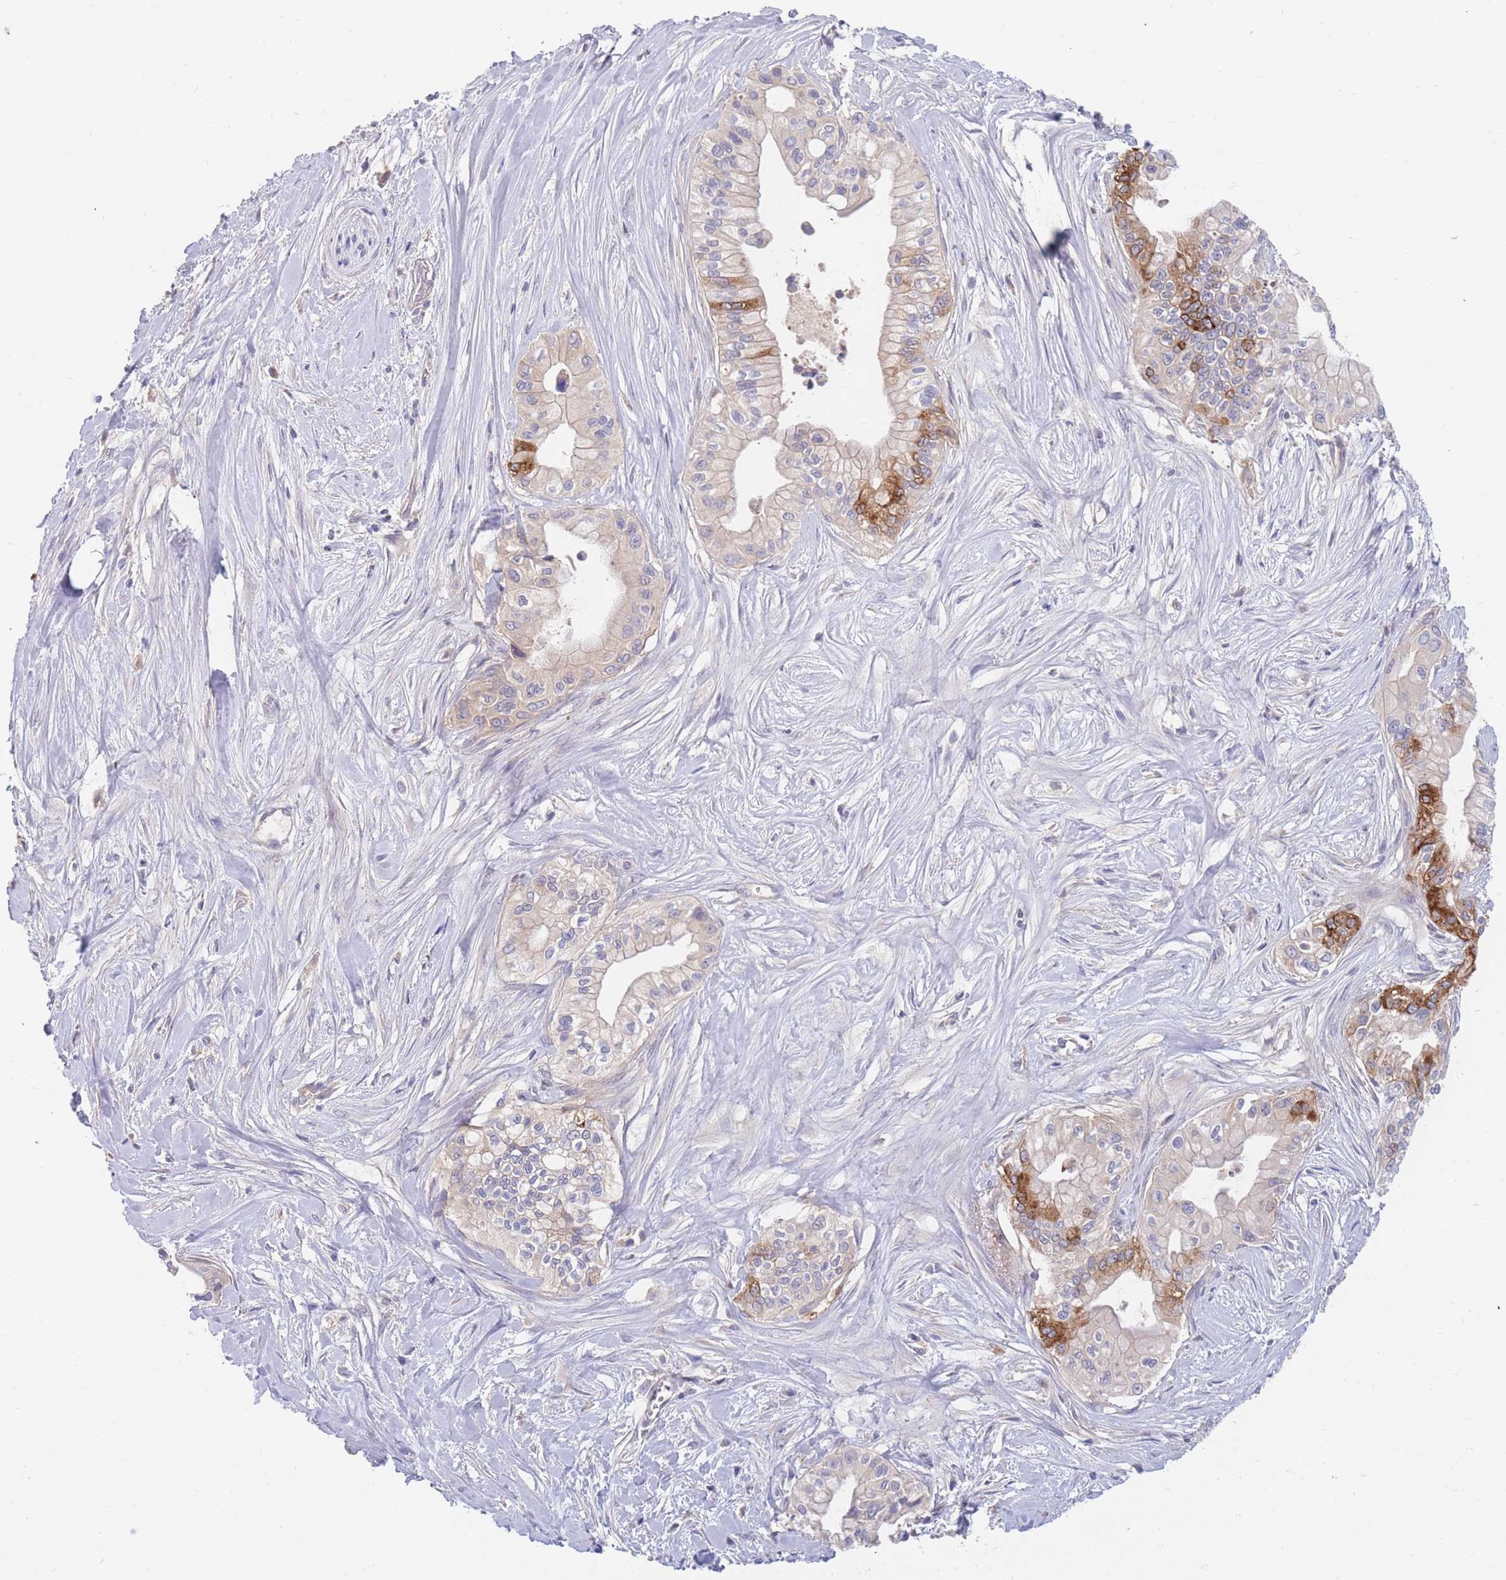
{"staining": {"intensity": "strong", "quantity": "<25%", "location": "cytoplasmic/membranous"}, "tissue": "pancreatic cancer", "cell_type": "Tumor cells", "image_type": "cancer", "snomed": [{"axis": "morphology", "description": "Adenocarcinoma, NOS"}, {"axis": "topography", "description": "Pancreas"}], "caption": "Tumor cells show strong cytoplasmic/membranous expression in about <25% of cells in adenocarcinoma (pancreatic).", "gene": "BORCS5", "patient": {"sex": "male", "age": 78}}